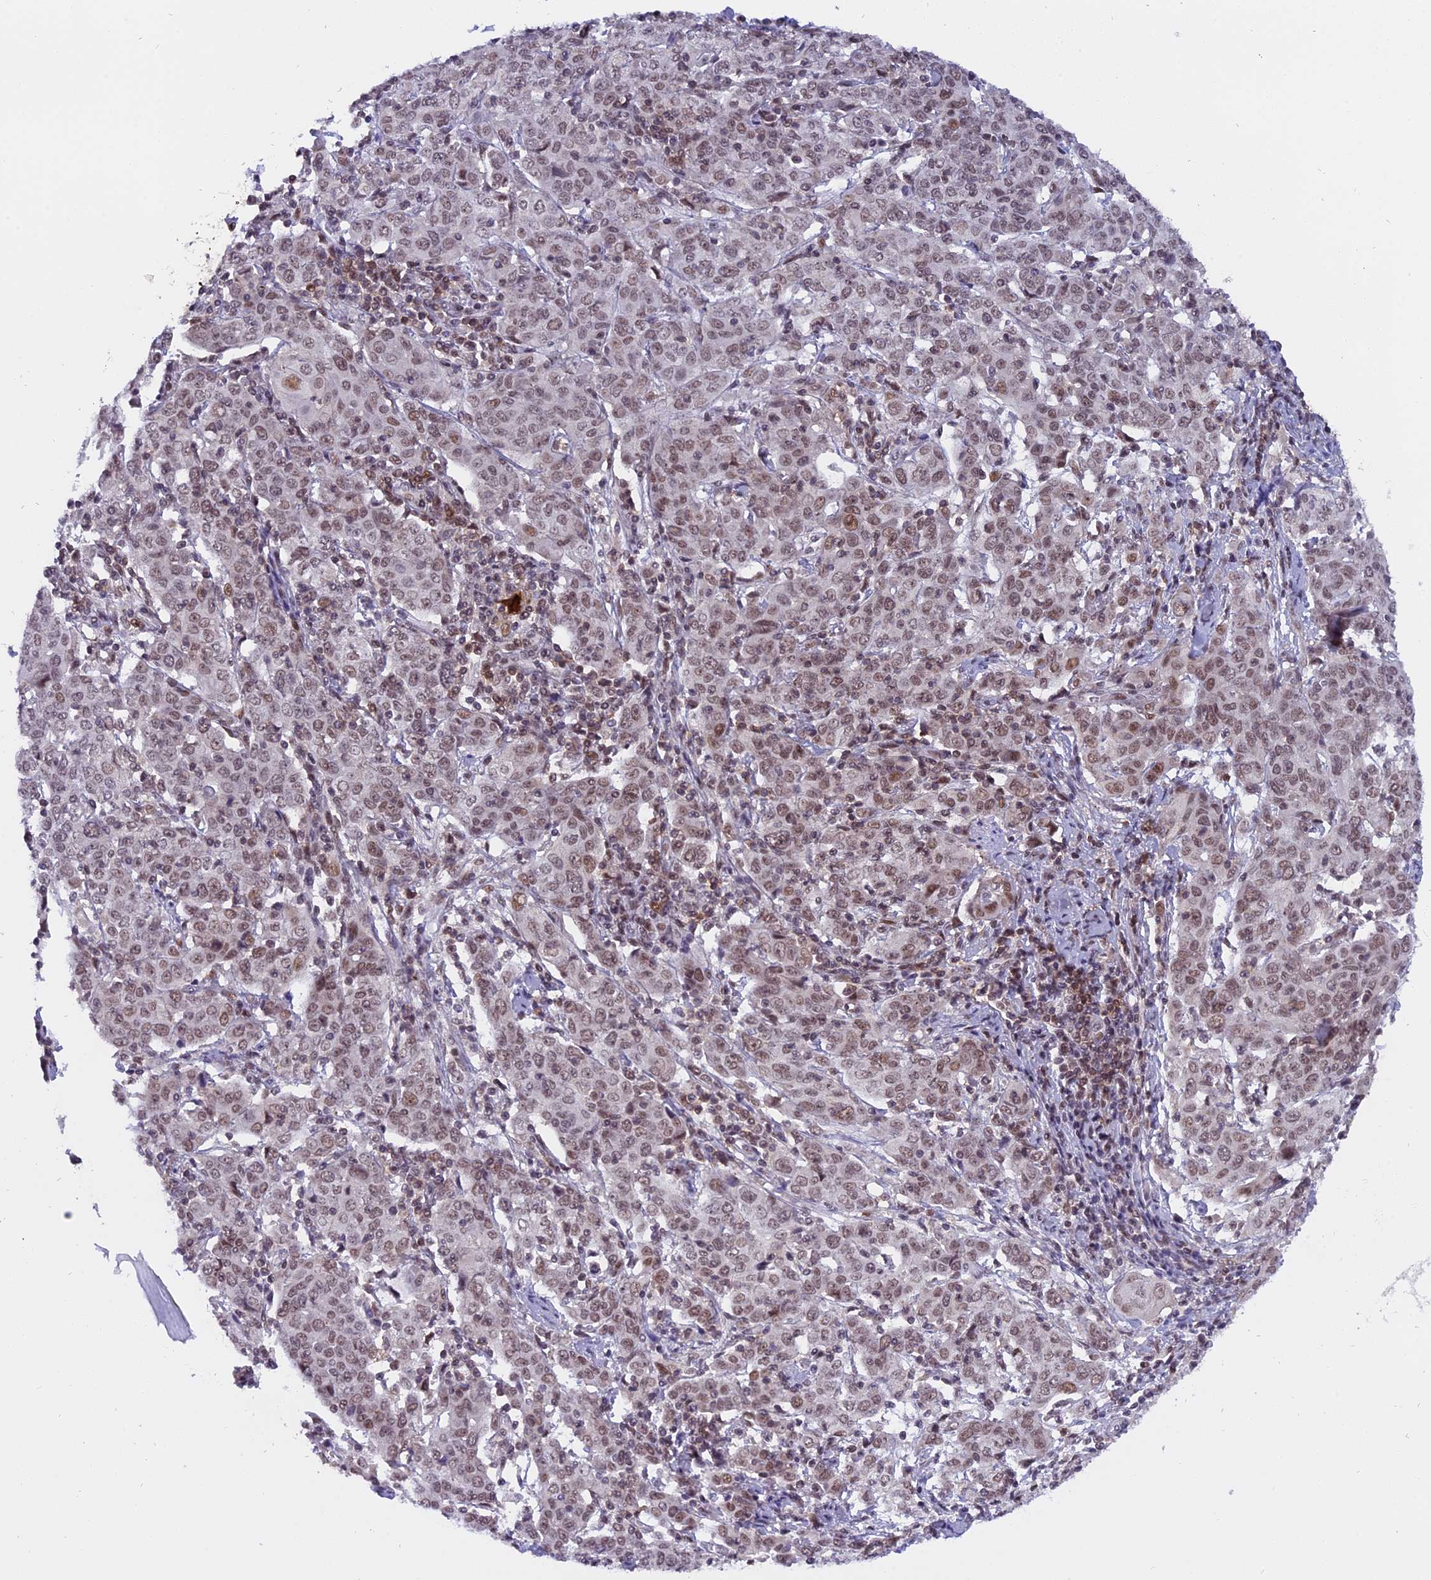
{"staining": {"intensity": "moderate", "quantity": ">75%", "location": "nuclear"}, "tissue": "cervical cancer", "cell_type": "Tumor cells", "image_type": "cancer", "snomed": [{"axis": "morphology", "description": "Squamous cell carcinoma, NOS"}, {"axis": "topography", "description": "Cervix"}], "caption": "Immunohistochemical staining of squamous cell carcinoma (cervical) demonstrates medium levels of moderate nuclear protein expression in about >75% of tumor cells.", "gene": "TADA3", "patient": {"sex": "female", "age": 67}}